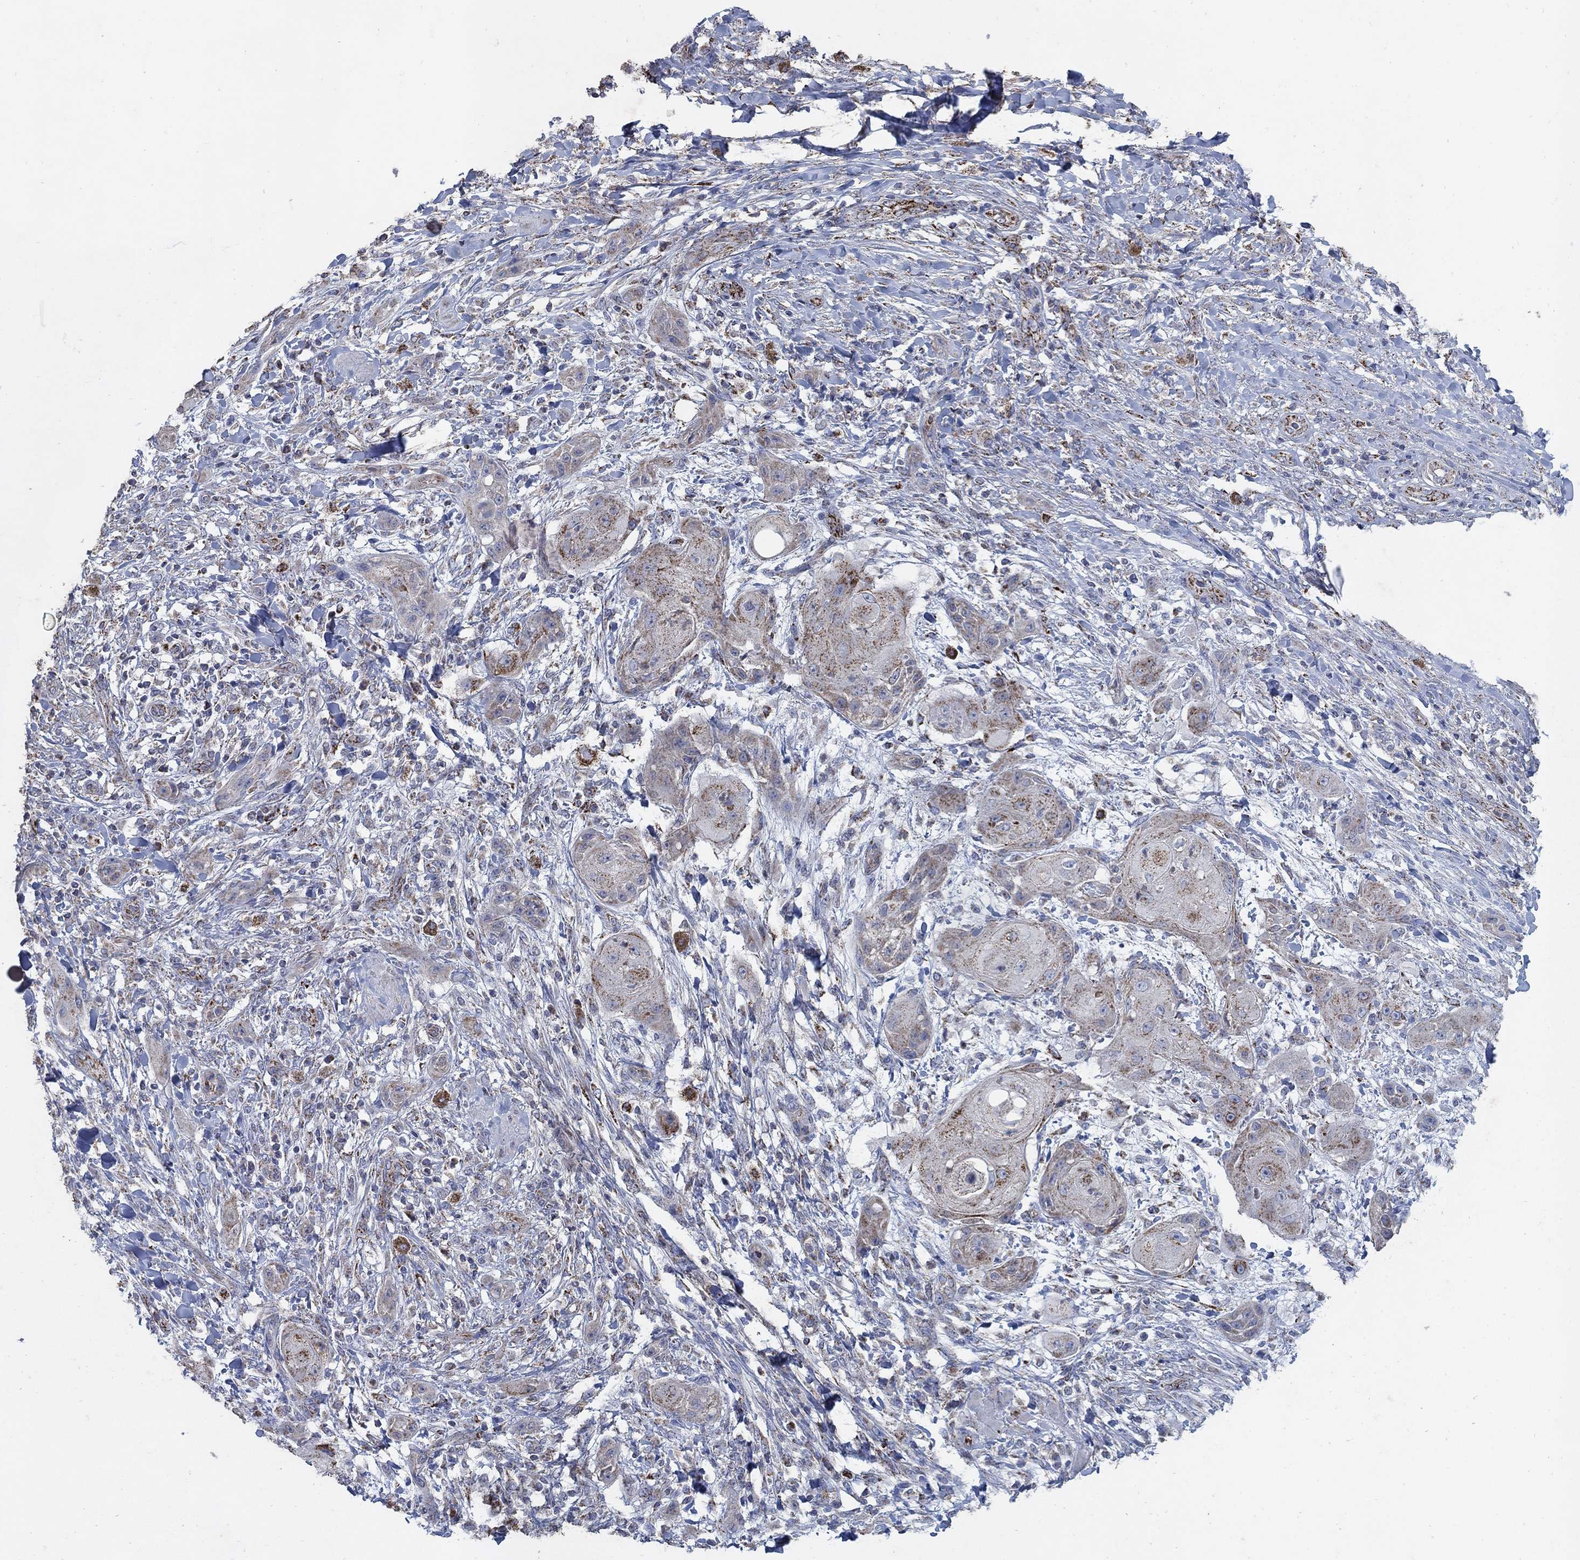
{"staining": {"intensity": "moderate", "quantity": "25%-75%", "location": "cytoplasmic/membranous"}, "tissue": "skin cancer", "cell_type": "Tumor cells", "image_type": "cancer", "snomed": [{"axis": "morphology", "description": "Squamous cell carcinoma, NOS"}, {"axis": "topography", "description": "Skin"}], "caption": "Immunohistochemistry (IHC) of human skin cancer (squamous cell carcinoma) exhibits medium levels of moderate cytoplasmic/membranous positivity in about 25%-75% of tumor cells.", "gene": "PNPLA2", "patient": {"sex": "male", "age": 62}}